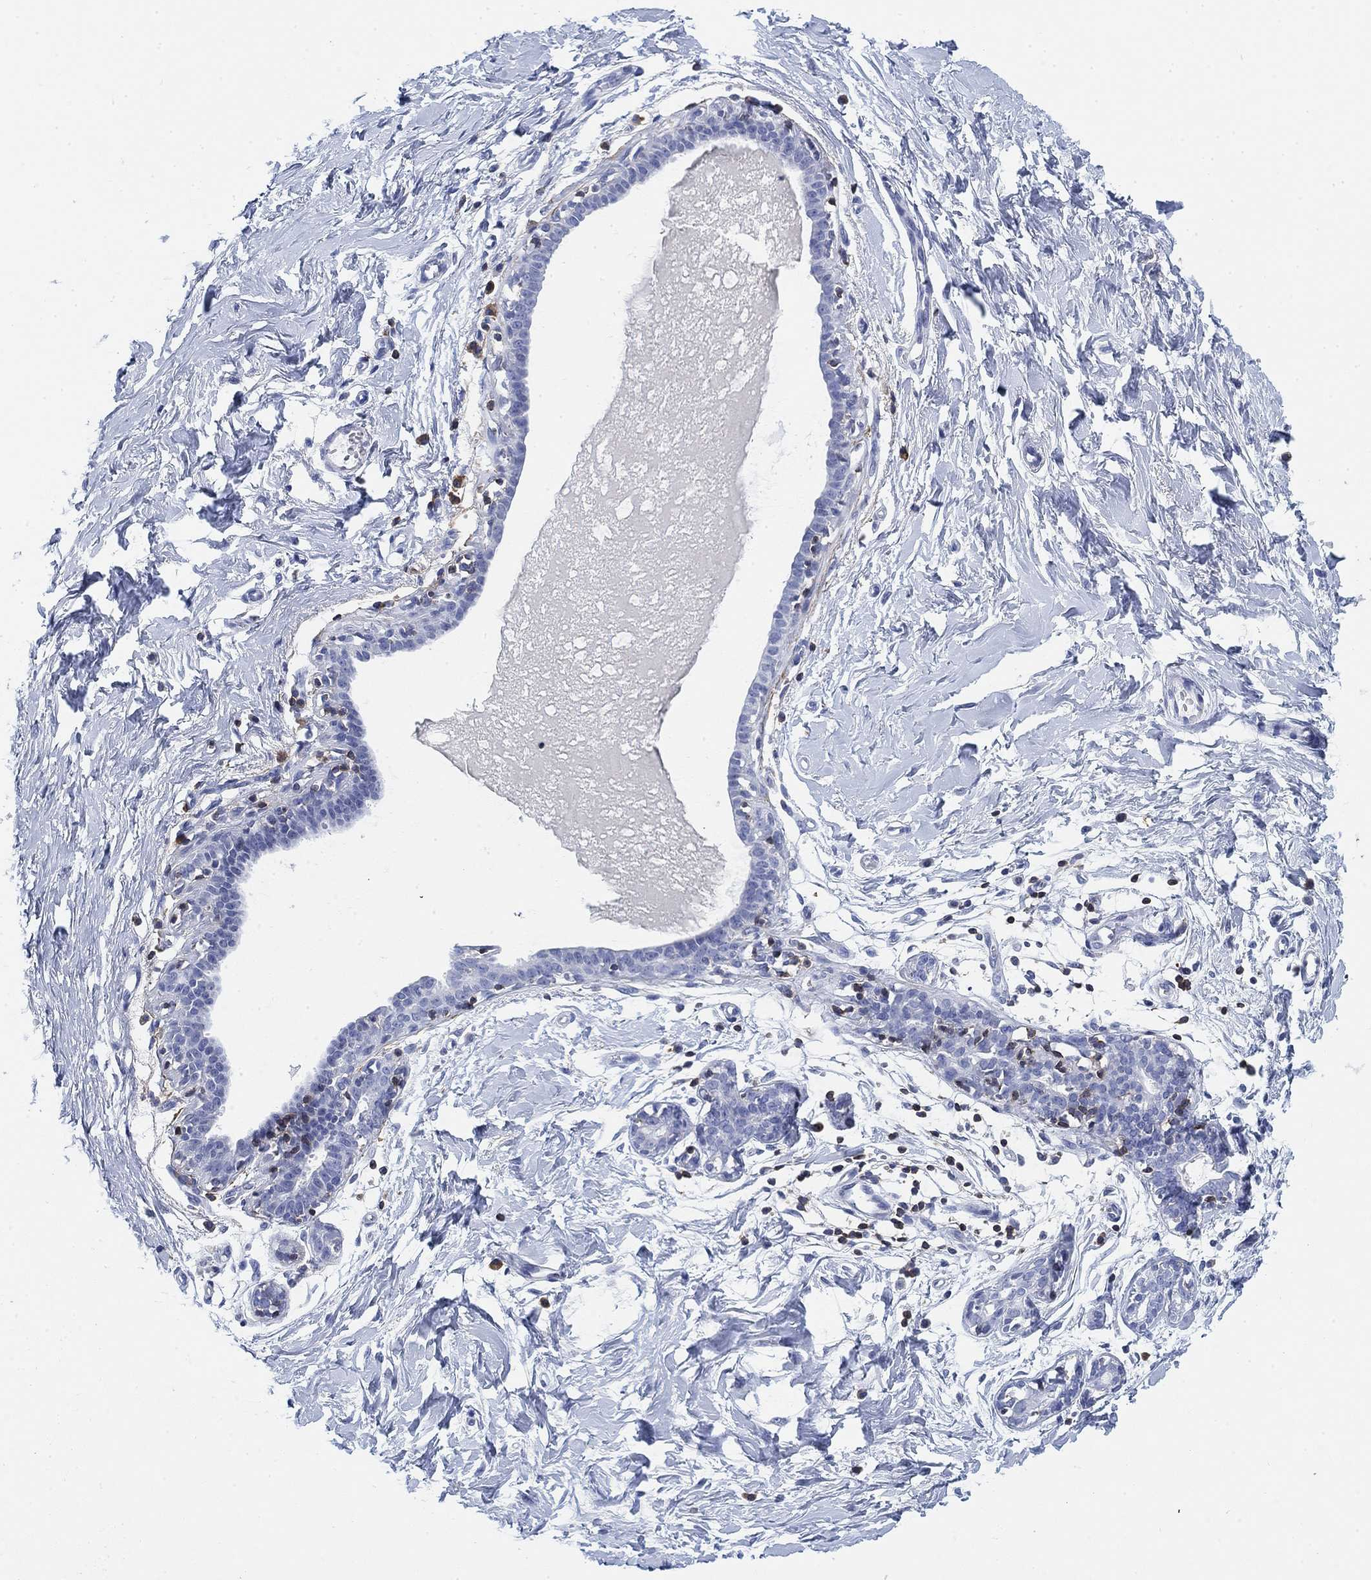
{"staining": {"intensity": "negative", "quantity": "none", "location": "none"}, "tissue": "breast", "cell_type": "Adipocytes", "image_type": "normal", "snomed": [{"axis": "morphology", "description": "Normal tissue, NOS"}, {"axis": "topography", "description": "Breast"}], "caption": "This is an immunohistochemistry photomicrograph of unremarkable breast. There is no staining in adipocytes.", "gene": "FYB1", "patient": {"sex": "female", "age": 37}}